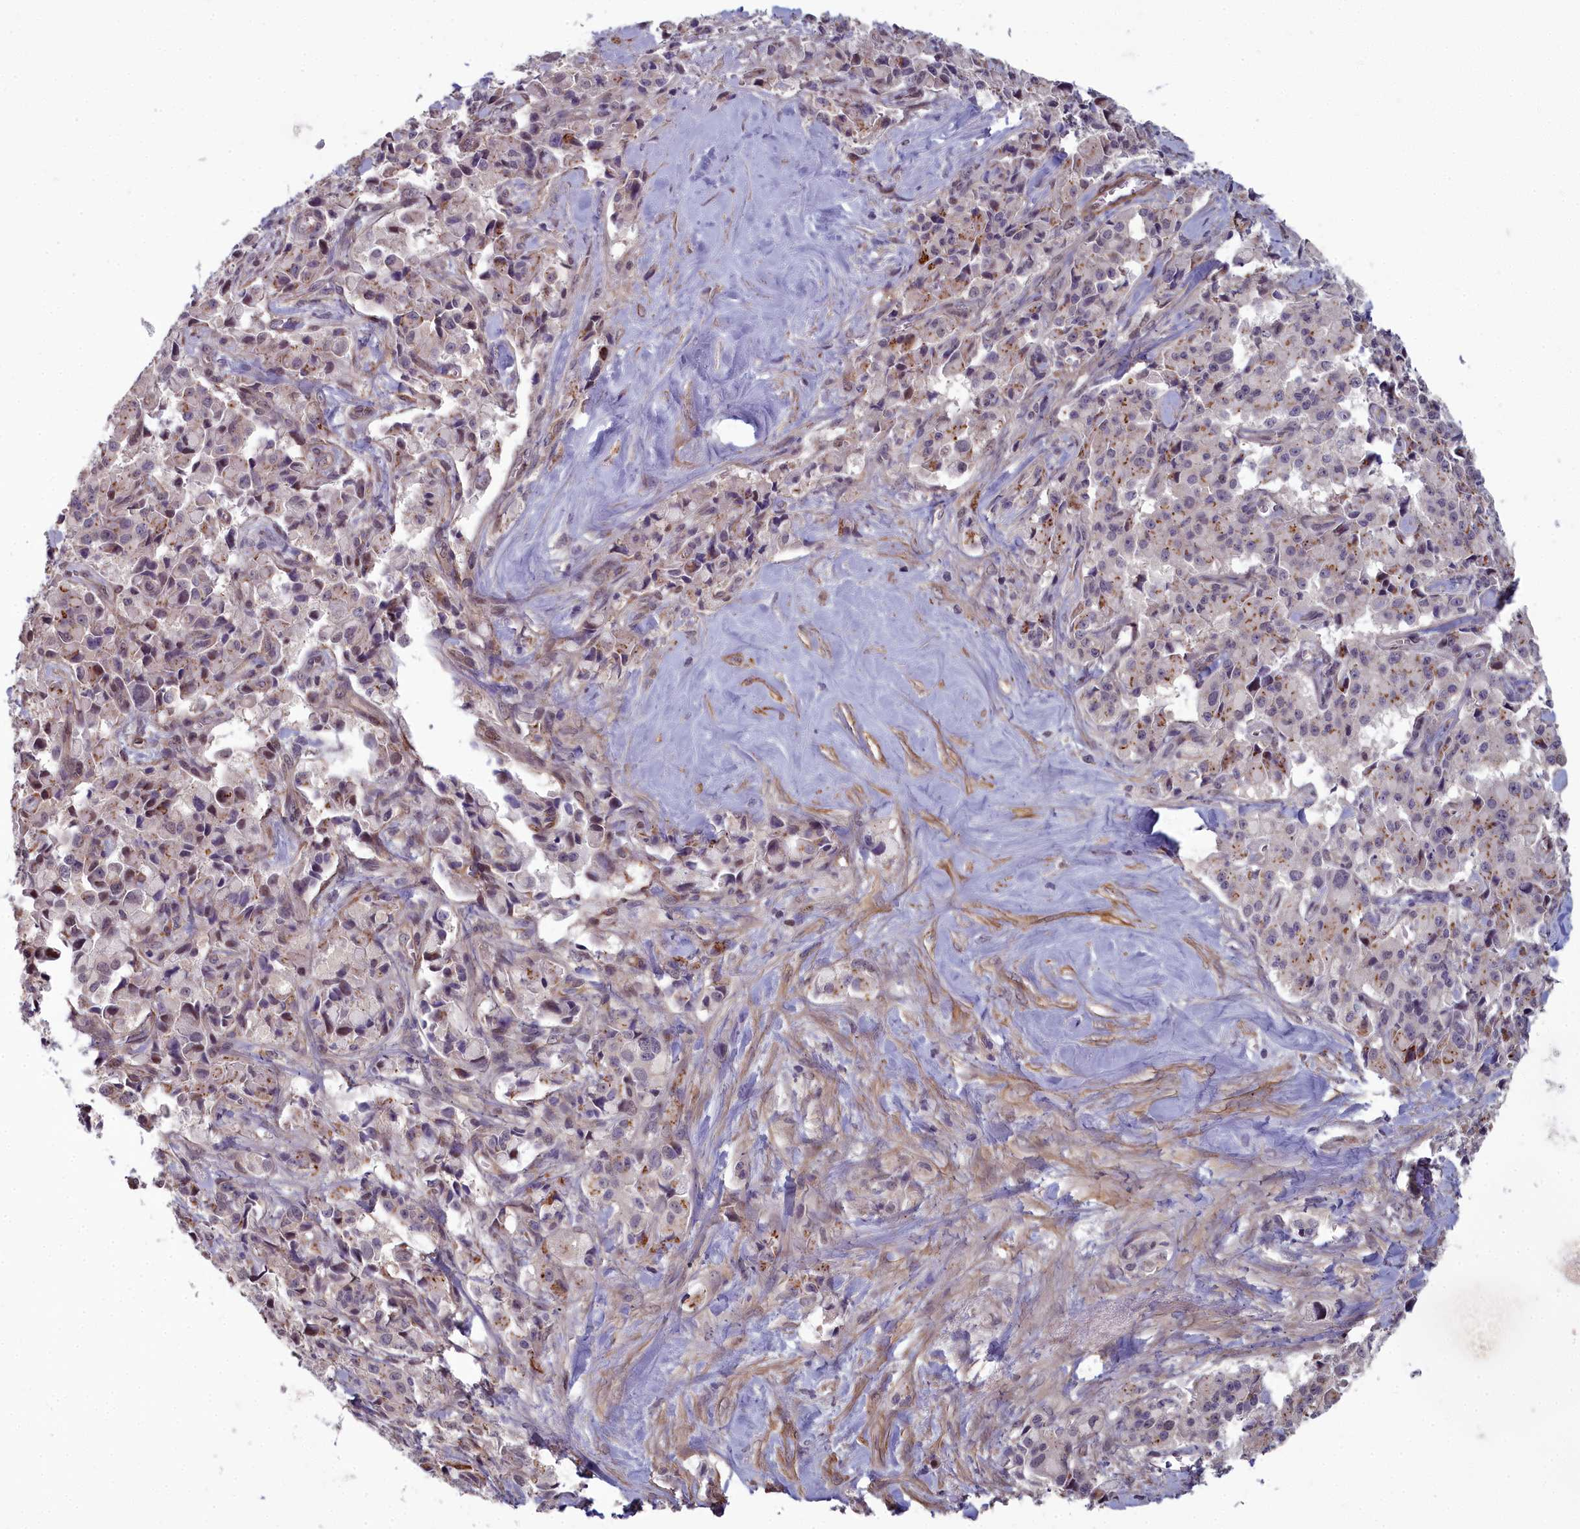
{"staining": {"intensity": "moderate", "quantity": "25%-75%", "location": "cytoplasmic/membranous"}, "tissue": "pancreatic cancer", "cell_type": "Tumor cells", "image_type": "cancer", "snomed": [{"axis": "morphology", "description": "Adenocarcinoma, NOS"}, {"axis": "topography", "description": "Pancreas"}], "caption": "Human adenocarcinoma (pancreatic) stained for a protein (brown) displays moderate cytoplasmic/membranous positive staining in about 25%-75% of tumor cells.", "gene": "ZNF626", "patient": {"sex": "male", "age": 65}}